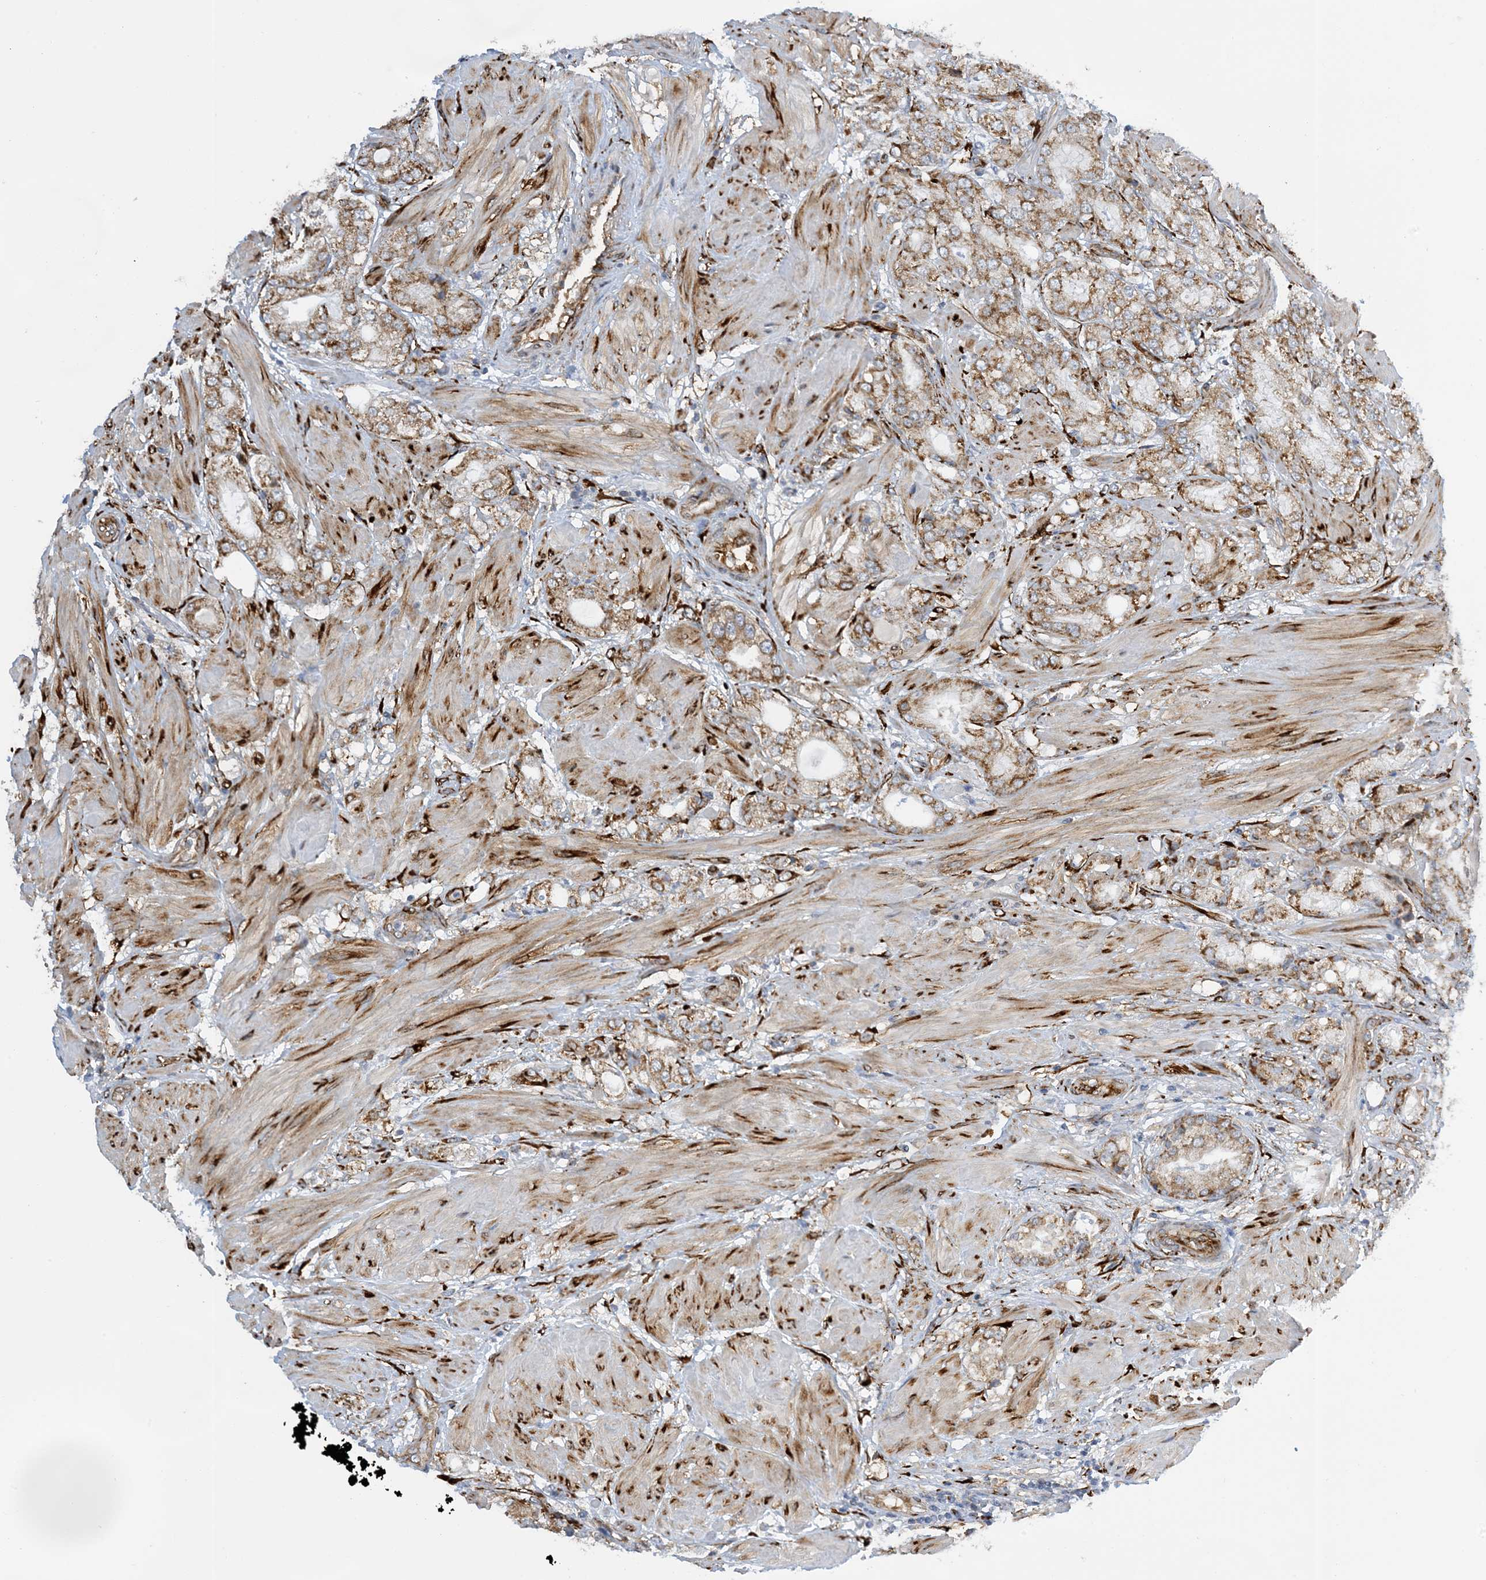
{"staining": {"intensity": "moderate", "quantity": ">75%", "location": "cytoplasmic/membranous"}, "tissue": "prostate cancer", "cell_type": "Tumor cells", "image_type": "cancer", "snomed": [{"axis": "morphology", "description": "Adenocarcinoma, High grade"}, {"axis": "topography", "description": "Prostate"}], "caption": "Moderate cytoplasmic/membranous staining is appreciated in approximately >75% of tumor cells in prostate cancer (high-grade adenocarcinoma).", "gene": "ZBTB45", "patient": {"sex": "male", "age": 50}}